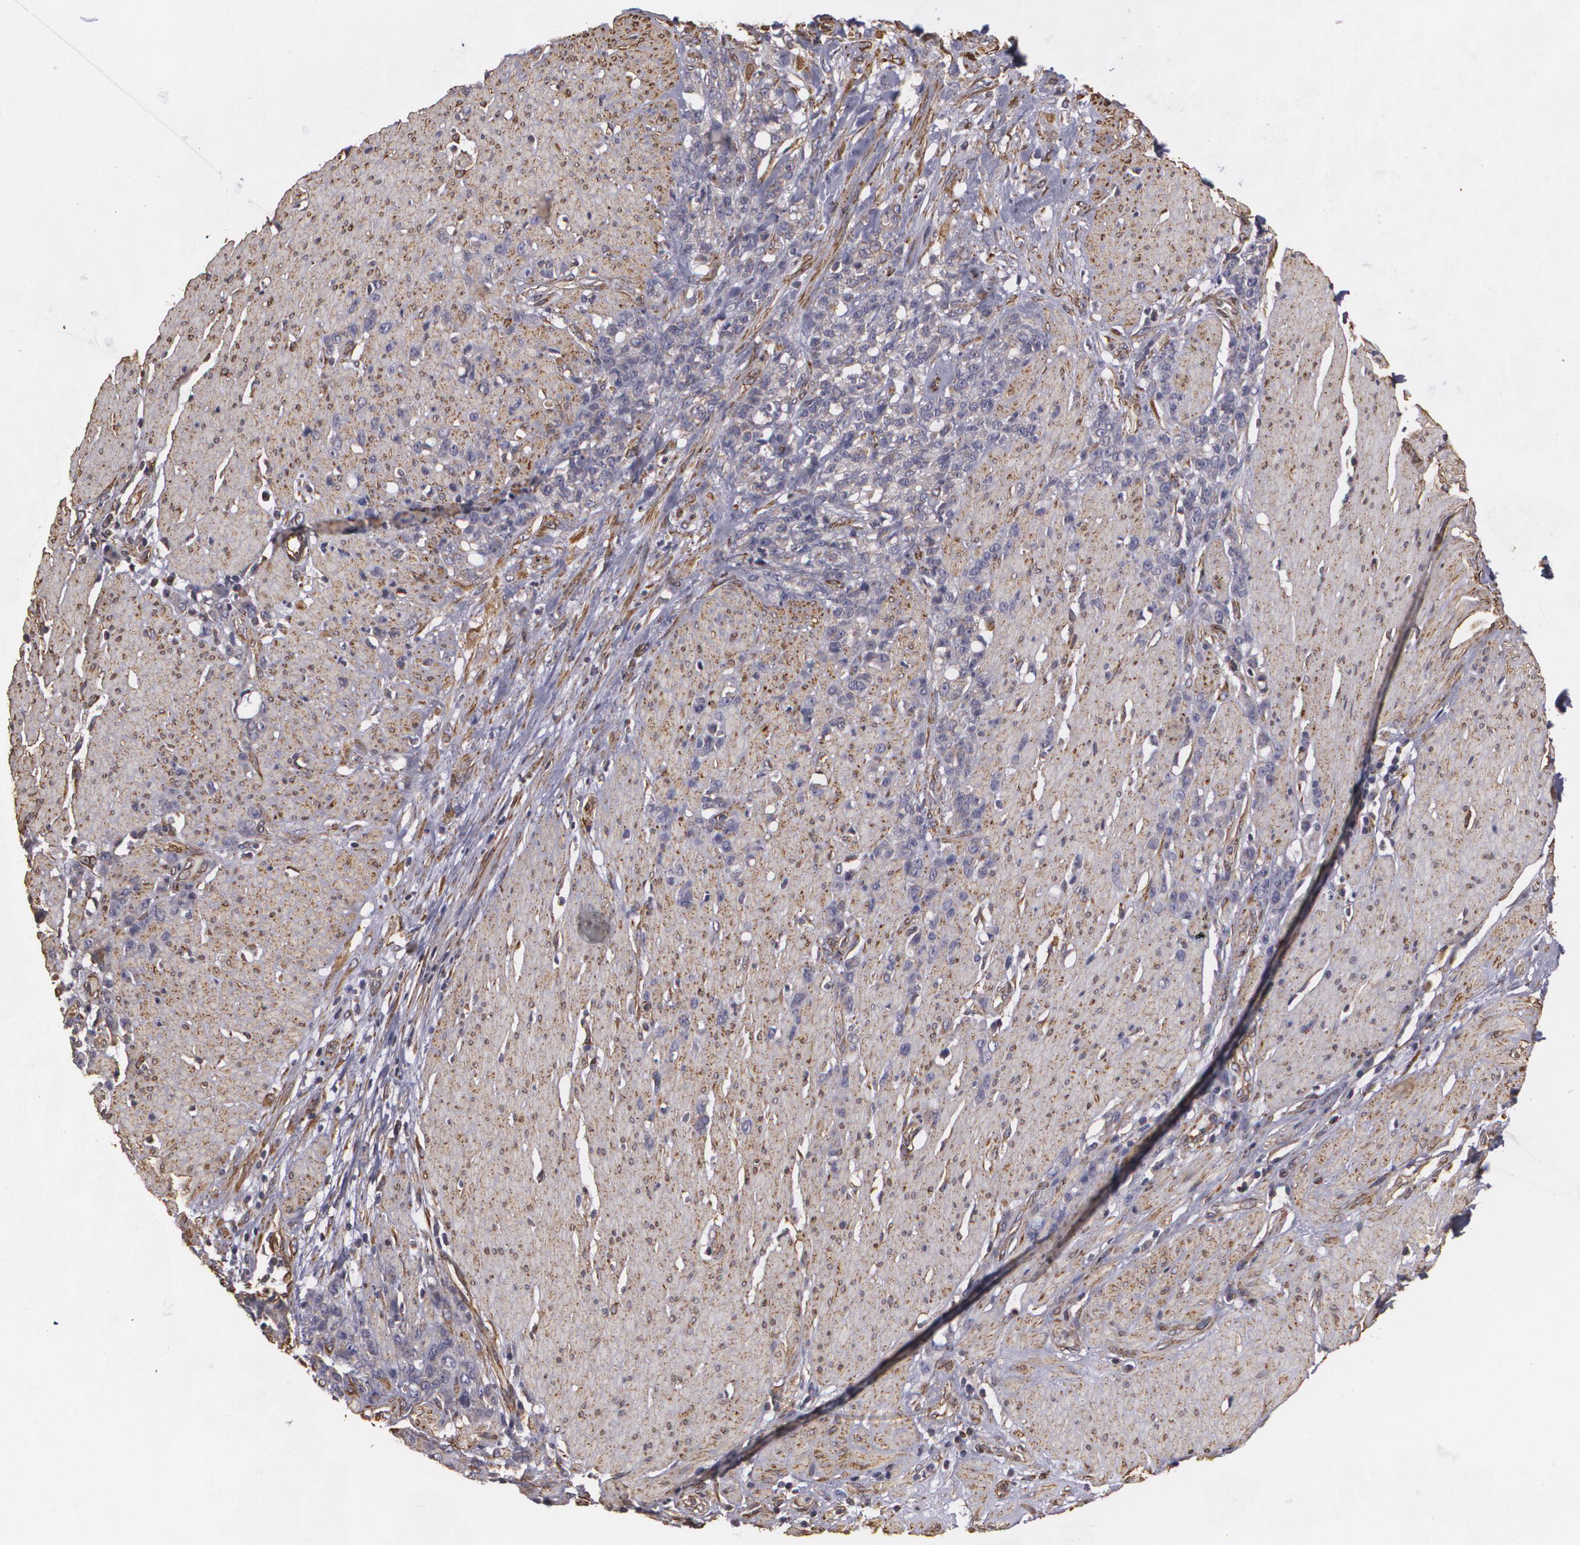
{"staining": {"intensity": "weak", "quantity": "25%-75%", "location": "cytoplasmic/membranous"}, "tissue": "stomach cancer", "cell_type": "Tumor cells", "image_type": "cancer", "snomed": [{"axis": "morphology", "description": "Adenocarcinoma, NOS"}, {"axis": "topography", "description": "Stomach, lower"}], "caption": "Stomach adenocarcinoma stained with IHC reveals weak cytoplasmic/membranous expression in about 25%-75% of tumor cells. (brown staining indicates protein expression, while blue staining denotes nuclei).", "gene": "CYB5R3", "patient": {"sex": "male", "age": 88}}